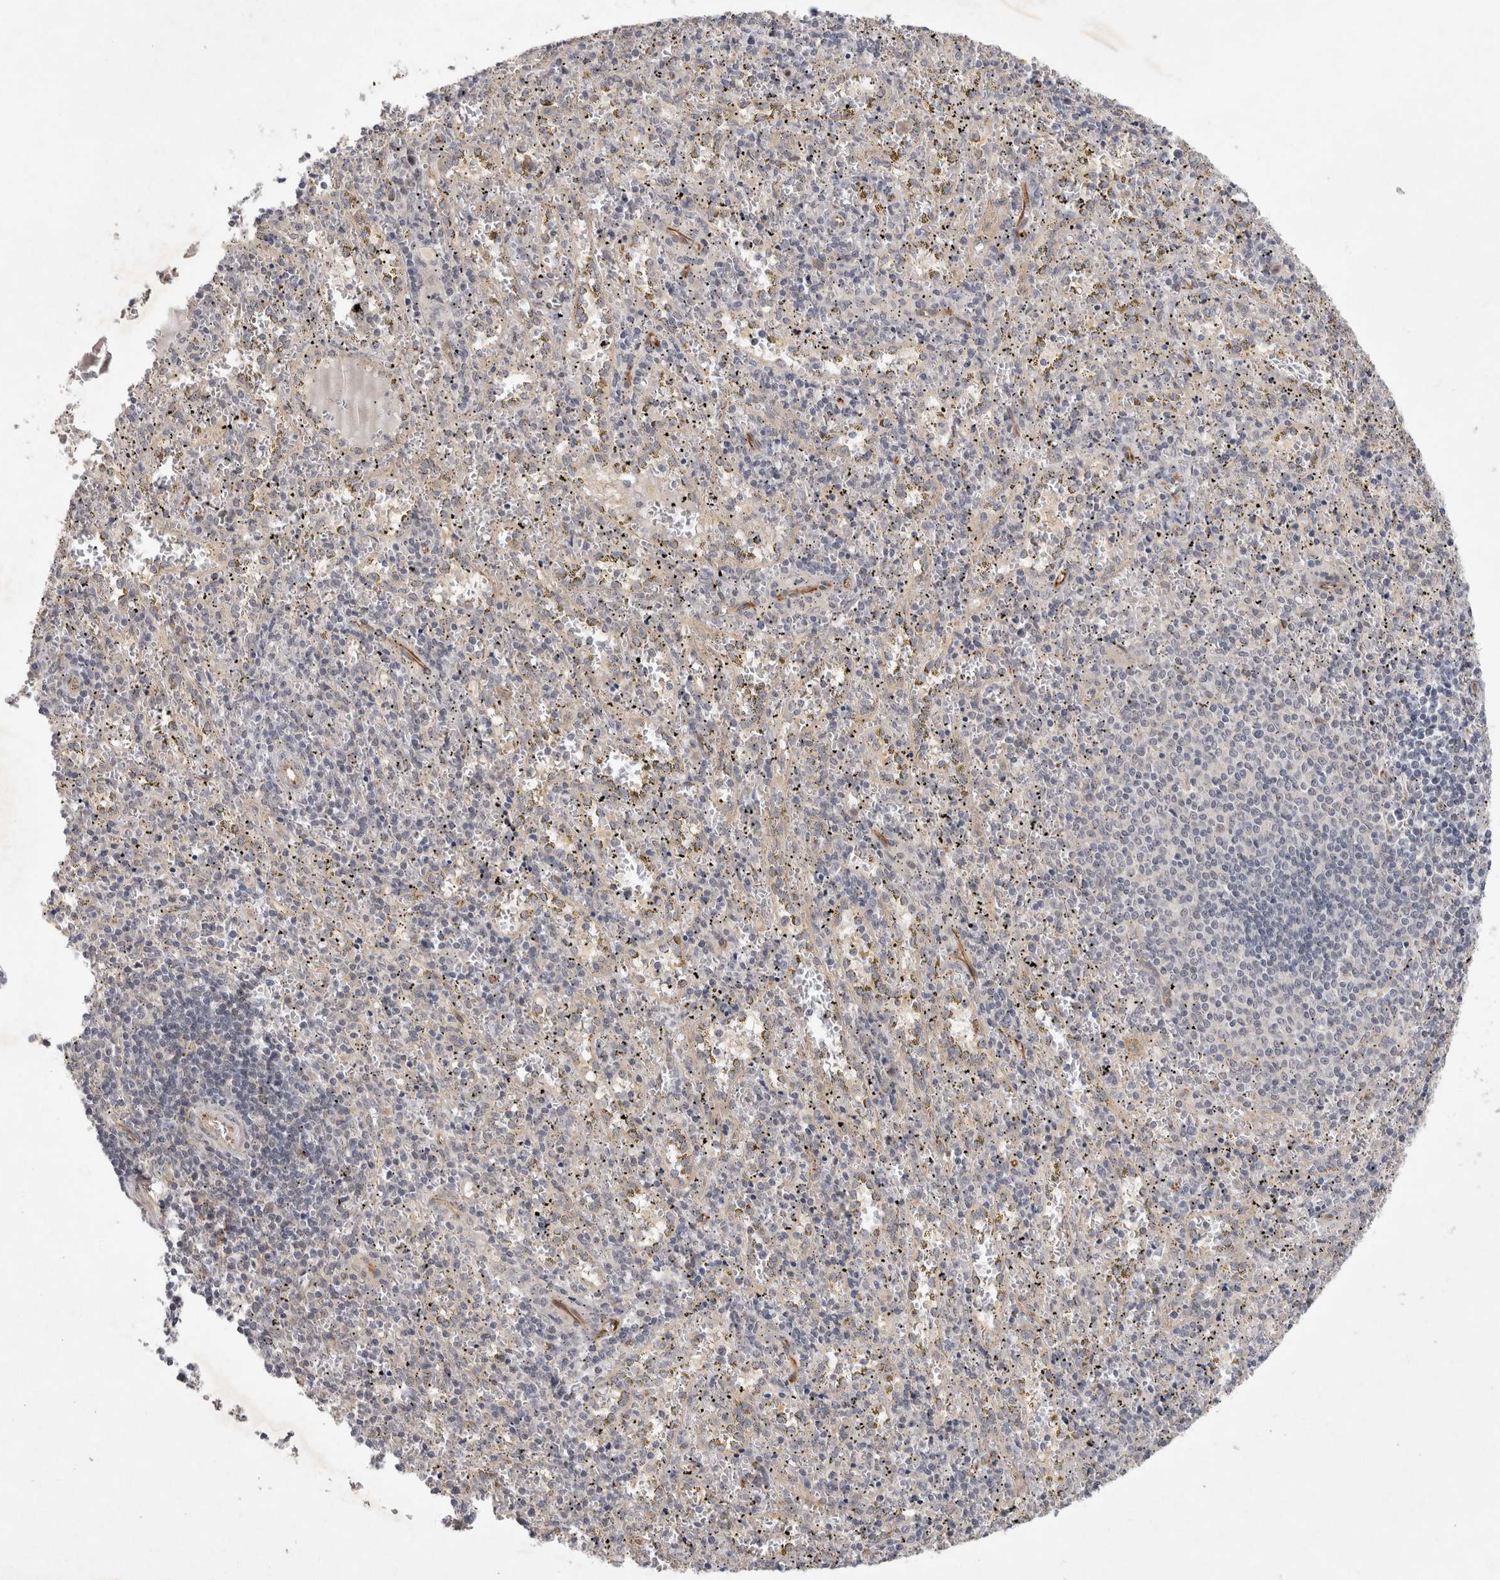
{"staining": {"intensity": "negative", "quantity": "none", "location": "none"}, "tissue": "spleen", "cell_type": "Cells in red pulp", "image_type": "normal", "snomed": [{"axis": "morphology", "description": "Normal tissue, NOS"}, {"axis": "topography", "description": "Spleen"}], "caption": "Photomicrograph shows no significant protein expression in cells in red pulp of unremarkable spleen. (Immunohistochemistry, brightfield microscopy, high magnification).", "gene": "CRISPLD1", "patient": {"sex": "male", "age": 11}}